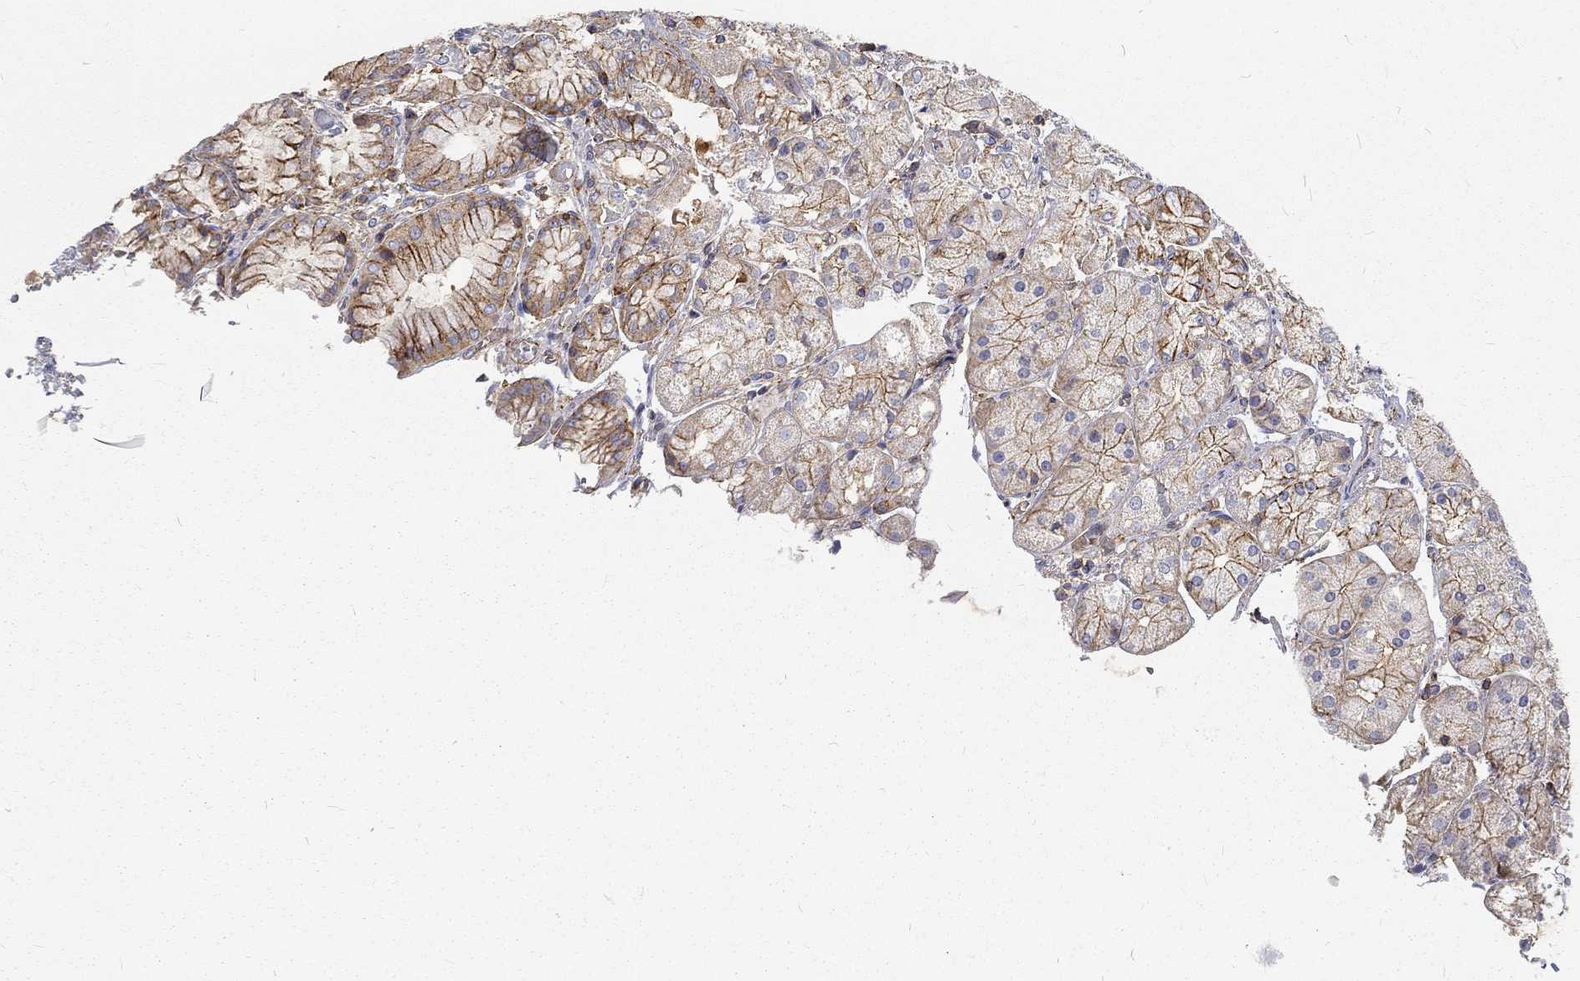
{"staining": {"intensity": "moderate", "quantity": "25%-75%", "location": "cytoplasmic/membranous"}, "tissue": "stomach", "cell_type": "Glandular cells", "image_type": "normal", "snomed": [{"axis": "morphology", "description": "Normal tissue, NOS"}, {"axis": "topography", "description": "Stomach, upper"}], "caption": "Brown immunohistochemical staining in normal stomach shows moderate cytoplasmic/membranous staining in approximately 25%-75% of glandular cells. Using DAB (3,3'-diaminobenzidine) (brown) and hematoxylin (blue) stains, captured at high magnification using brightfield microscopy.", "gene": "MTMR11", "patient": {"sex": "male", "age": 72}}